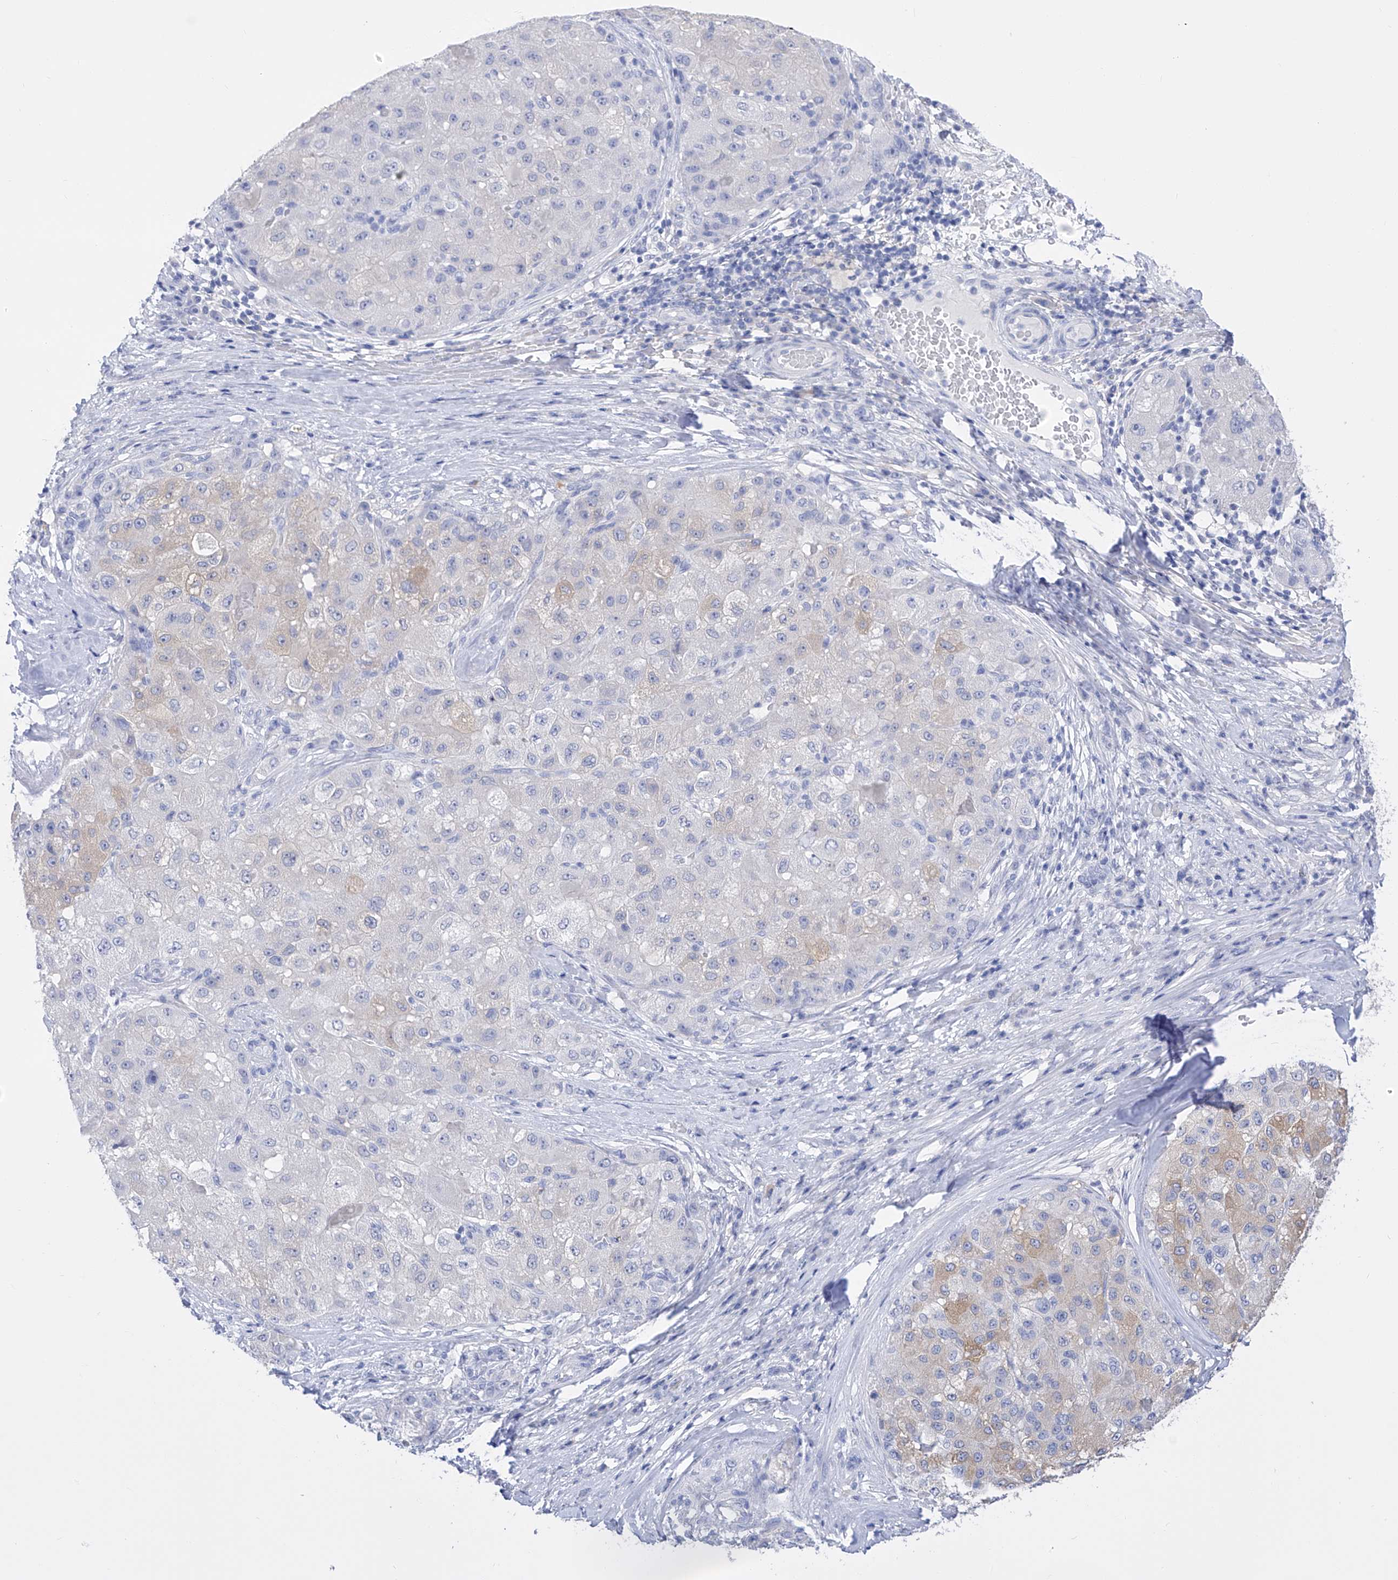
{"staining": {"intensity": "weak", "quantity": "<25%", "location": "cytoplasmic/membranous"}, "tissue": "liver cancer", "cell_type": "Tumor cells", "image_type": "cancer", "snomed": [{"axis": "morphology", "description": "Carcinoma, Hepatocellular, NOS"}, {"axis": "topography", "description": "Liver"}], "caption": "Histopathology image shows no significant protein expression in tumor cells of hepatocellular carcinoma (liver).", "gene": "FLG", "patient": {"sex": "male", "age": 80}}